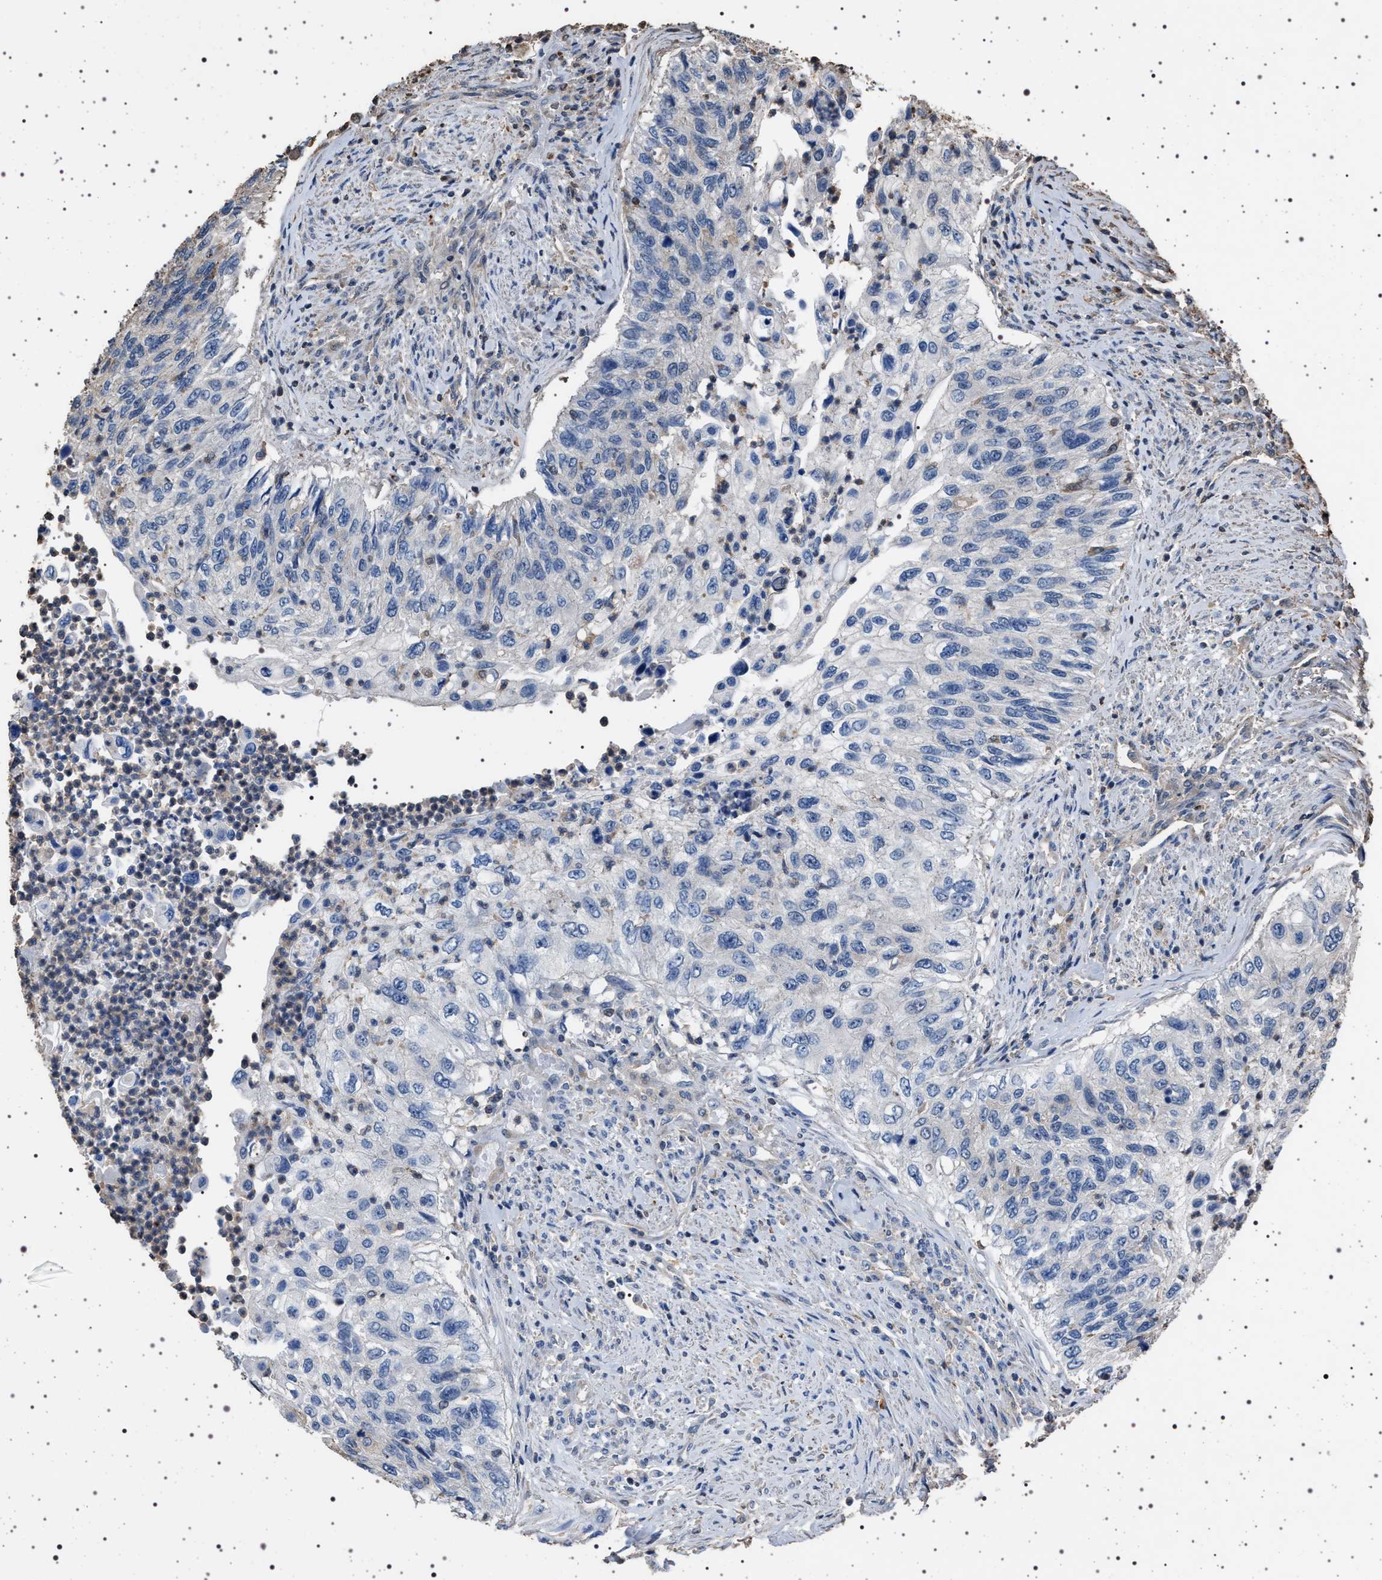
{"staining": {"intensity": "negative", "quantity": "none", "location": "none"}, "tissue": "urothelial cancer", "cell_type": "Tumor cells", "image_type": "cancer", "snomed": [{"axis": "morphology", "description": "Urothelial carcinoma, High grade"}, {"axis": "topography", "description": "Urinary bladder"}], "caption": "Immunohistochemical staining of high-grade urothelial carcinoma shows no significant staining in tumor cells. Brightfield microscopy of immunohistochemistry (IHC) stained with DAB (3,3'-diaminobenzidine) (brown) and hematoxylin (blue), captured at high magnification.", "gene": "SMAP2", "patient": {"sex": "female", "age": 60}}